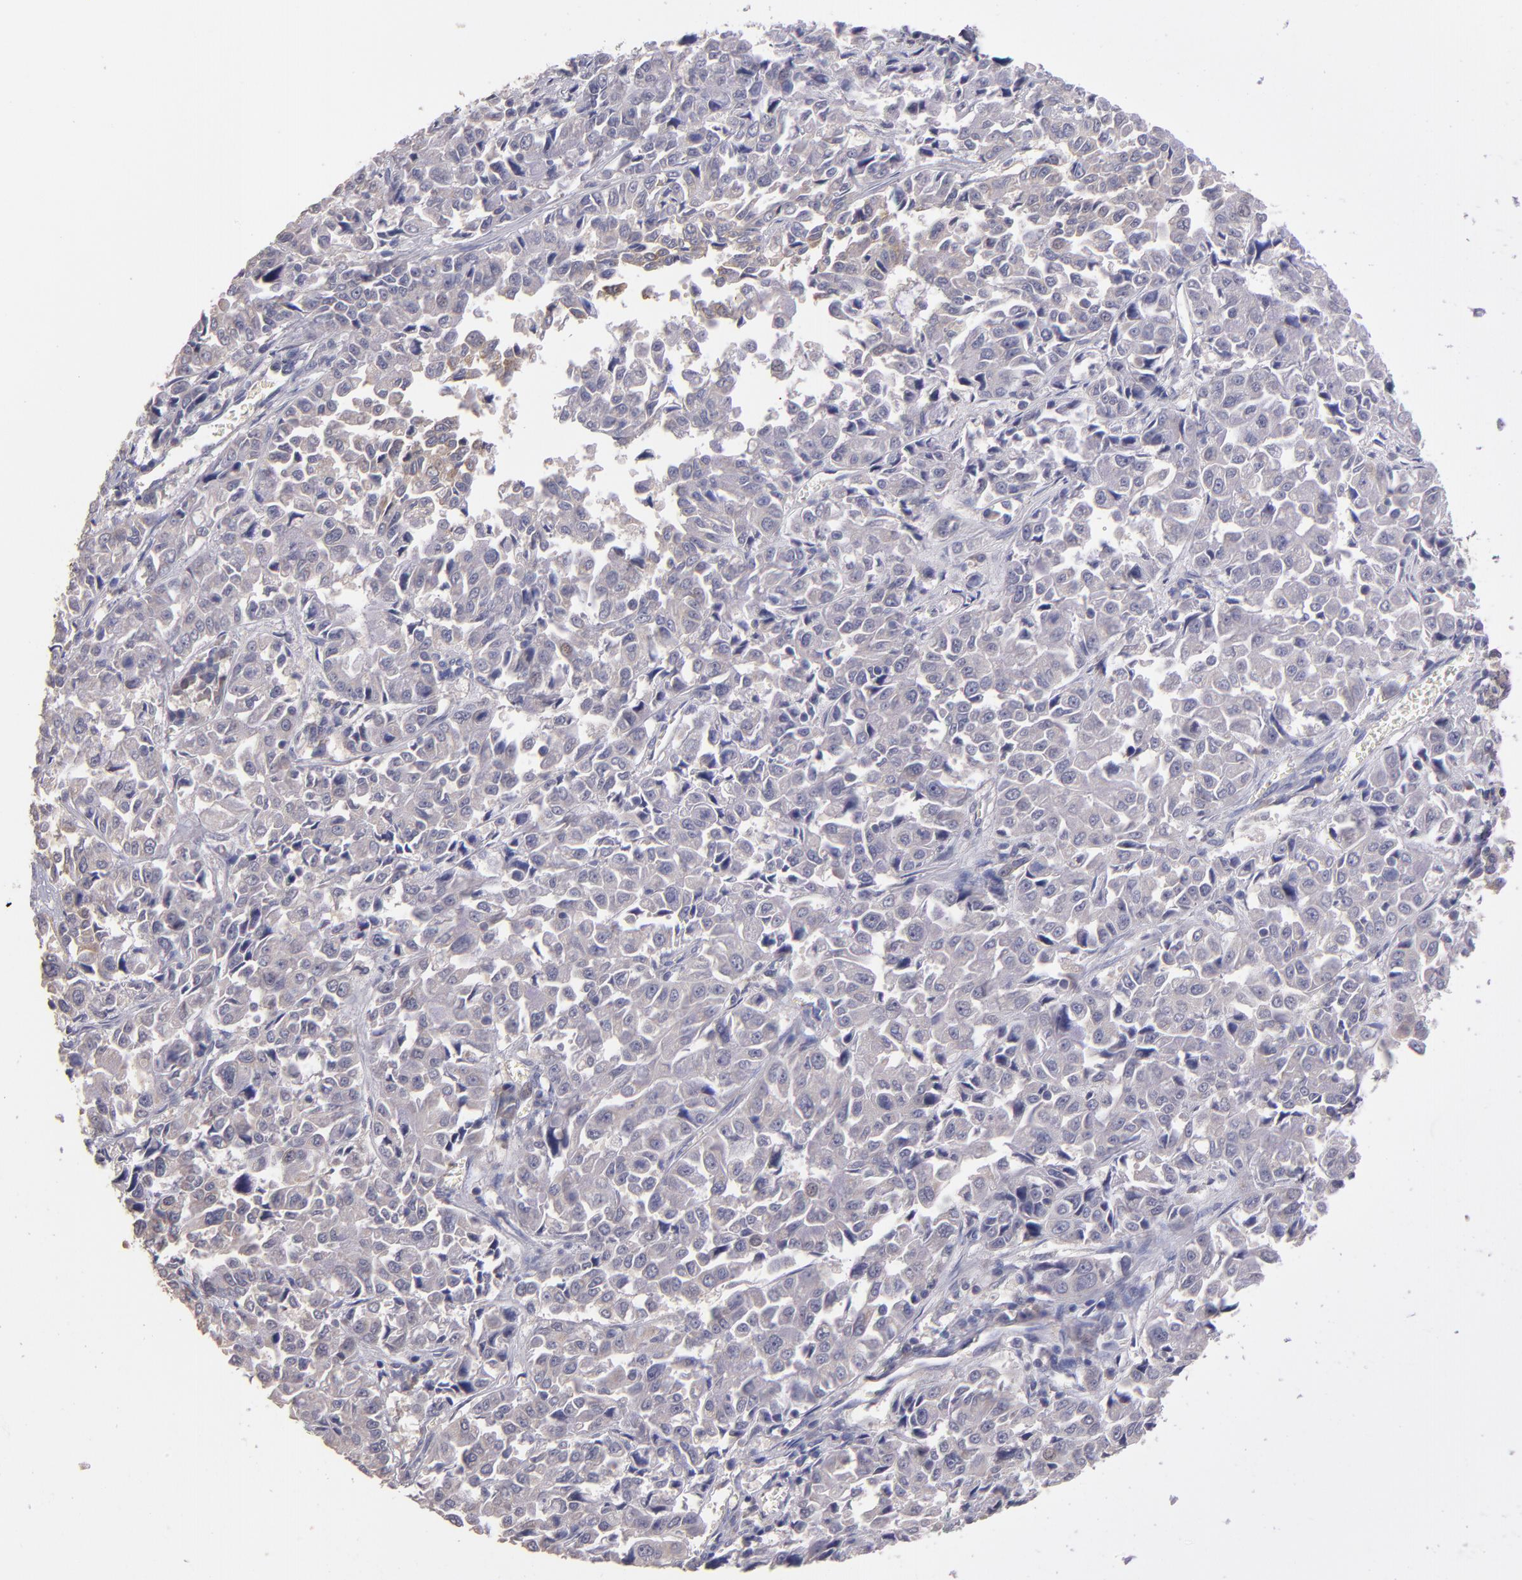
{"staining": {"intensity": "weak", "quantity": "<25%", "location": "cytoplasmic/membranous"}, "tissue": "pancreatic cancer", "cell_type": "Tumor cells", "image_type": "cancer", "snomed": [{"axis": "morphology", "description": "Adenocarcinoma, NOS"}, {"axis": "topography", "description": "Pancreas"}], "caption": "Micrograph shows no significant protein positivity in tumor cells of adenocarcinoma (pancreatic). (DAB immunohistochemistry visualized using brightfield microscopy, high magnification).", "gene": "GNAZ", "patient": {"sex": "female", "age": 52}}